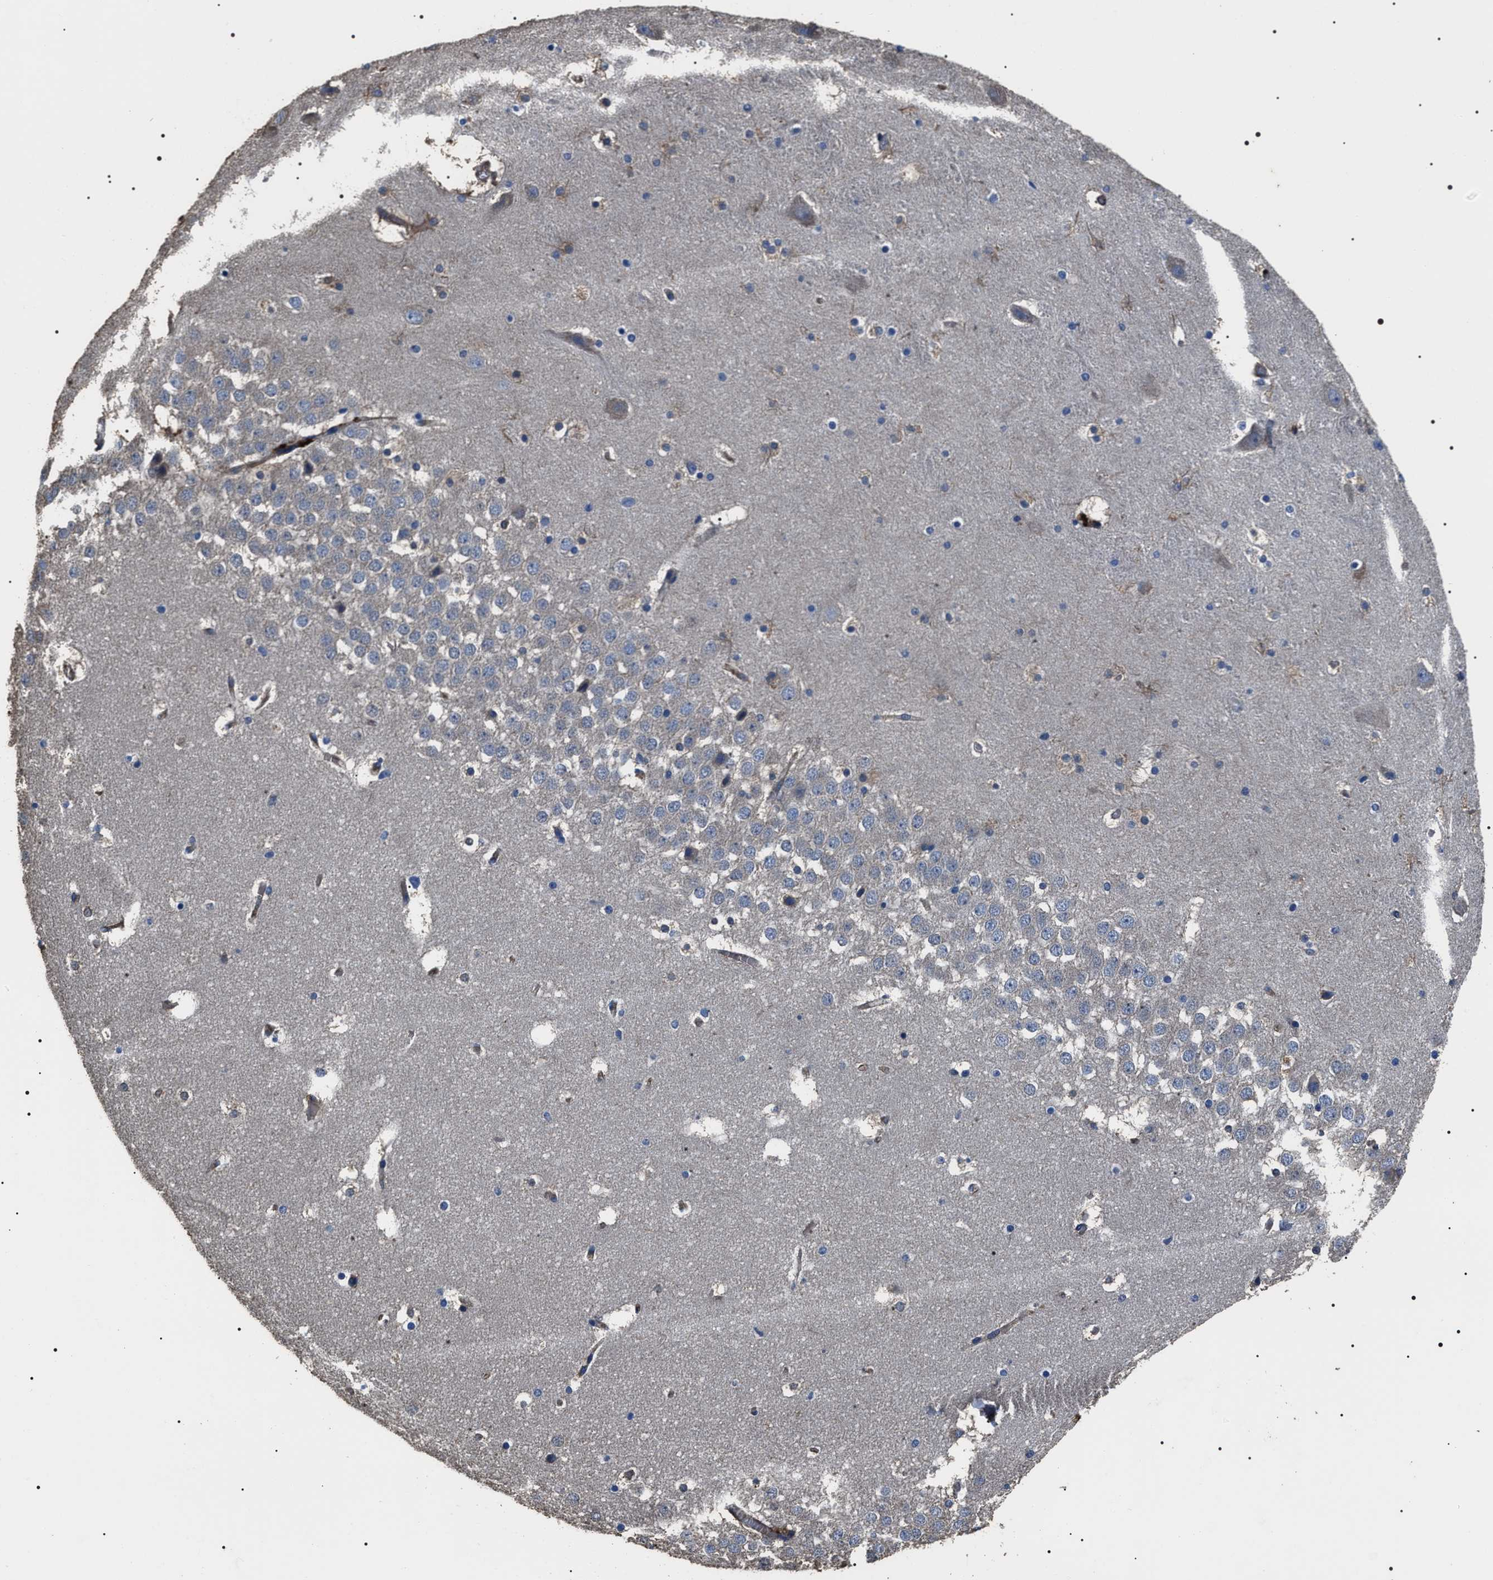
{"staining": {"intensity": "weak", "quantity": "<25%", "location": "cytoplasmic/membranous"}, "tissue": "hippocampus", "cell_type": "Glial cells", "image_type": "normal", "snomed": [{"axis": "morphology", "description": "Normal tissue, NOS"}, {"axis": "topography", "description": "Hippocampus"}], "caption": "A photomicrograph of hippocampus stained for a protein exhibits no brown staining in glial cells. Nuclei are stained in blue.", "gene": "HSCB", "patient": {"sex": "male", "age": 45}}